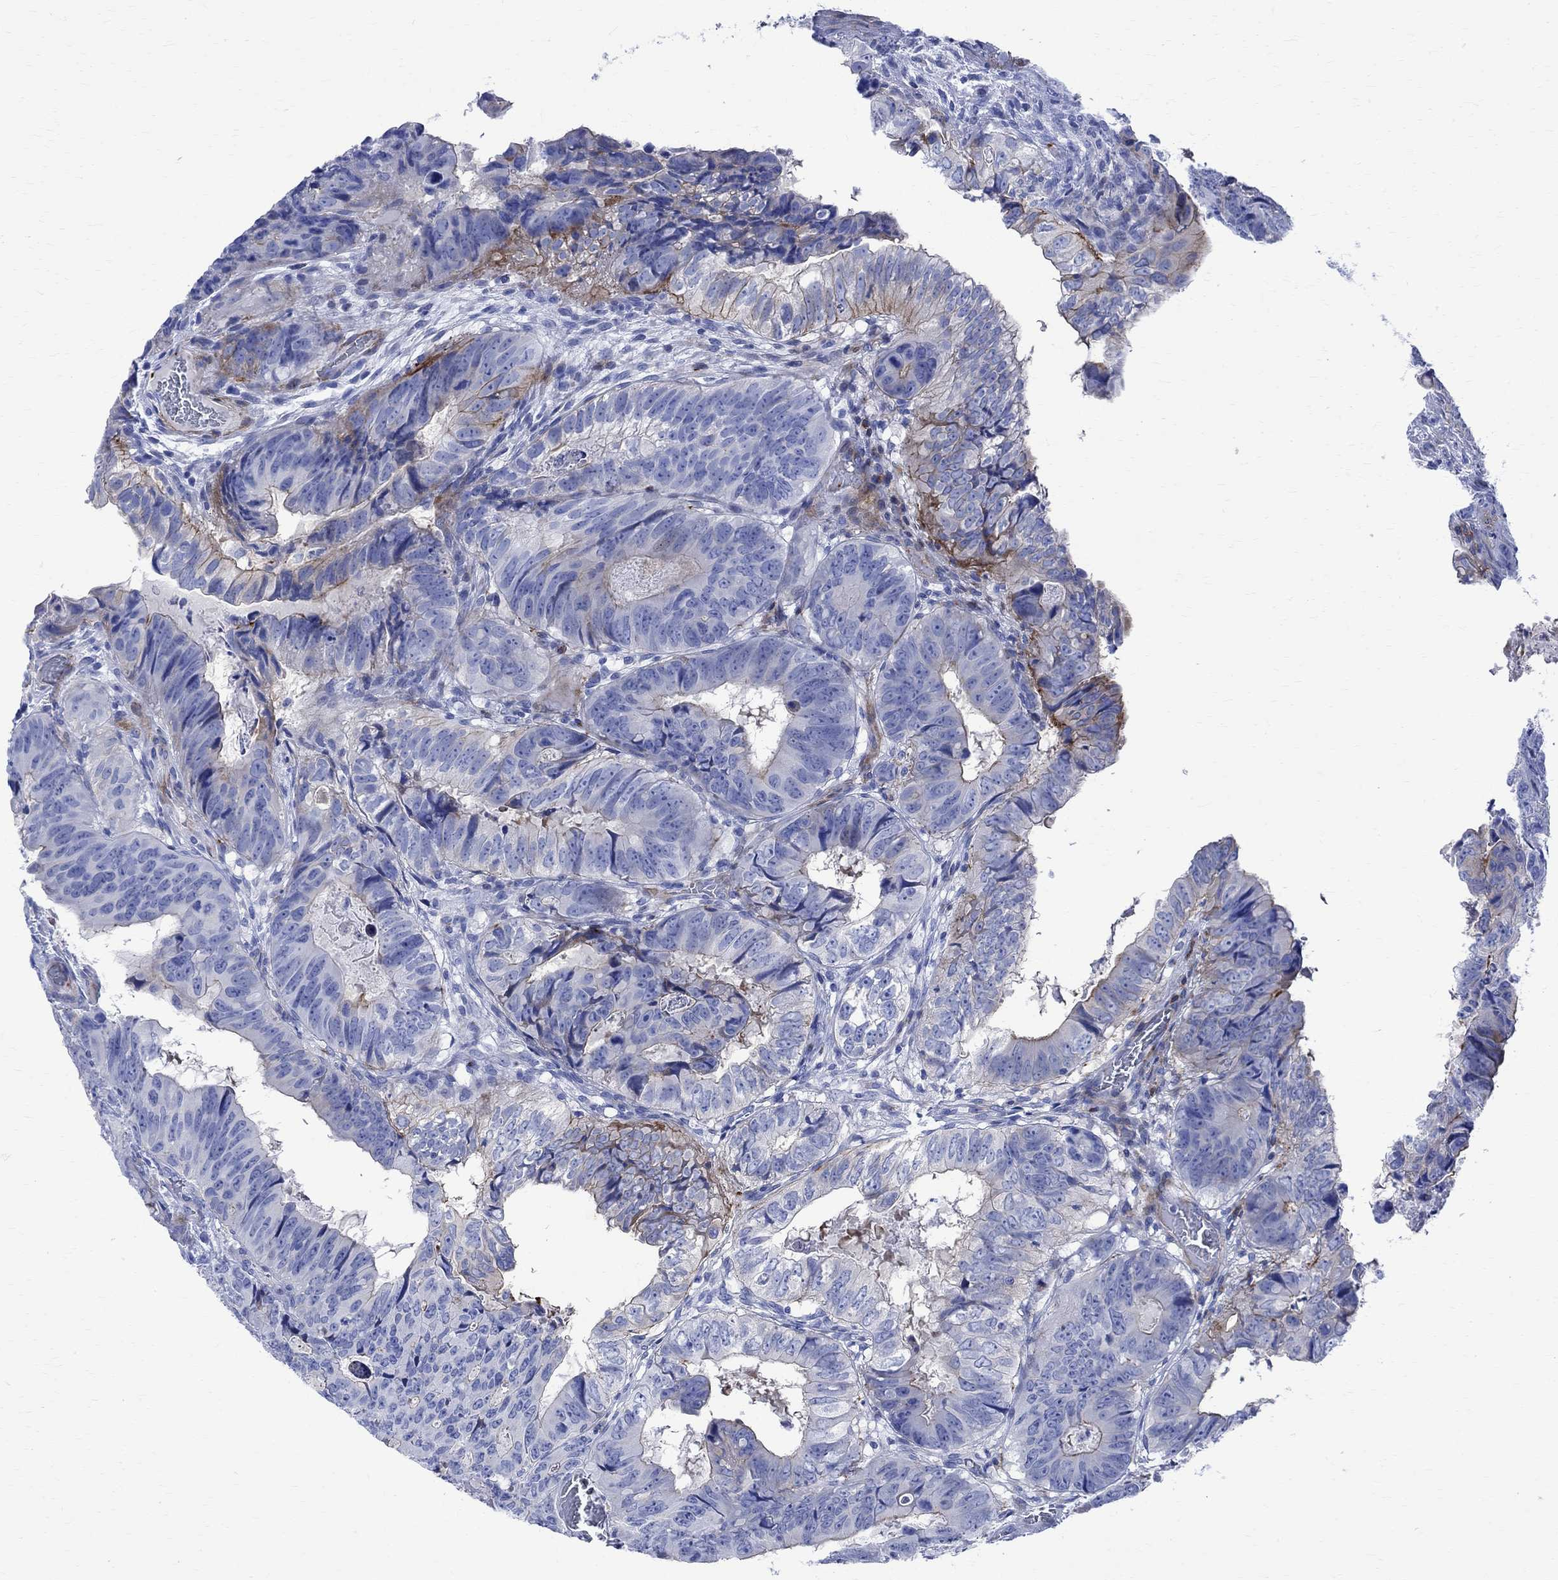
{"staining": {"intensity": "strong", "quantity": "<25%", "location": "cytoplasmic/membranous"}, "tissue": "colorectal cancer", "cell_type": "Tumor cells", "image_type": "cancer", "snomed": [{"axis": "morphology", "description": "Adenocarcinoma, NOS"}, {"axis": "topography", "description": "Colon"}], "caption": "A histopathology image showing strong cytoplasmic/membranous expression in approximately <25% of tumor cells in adenocarcinoma (colorectal), as visualized by brown immunohistochemical staining.", "gene": "PARVB", "patient": {"sex": "male", "age": 79}}